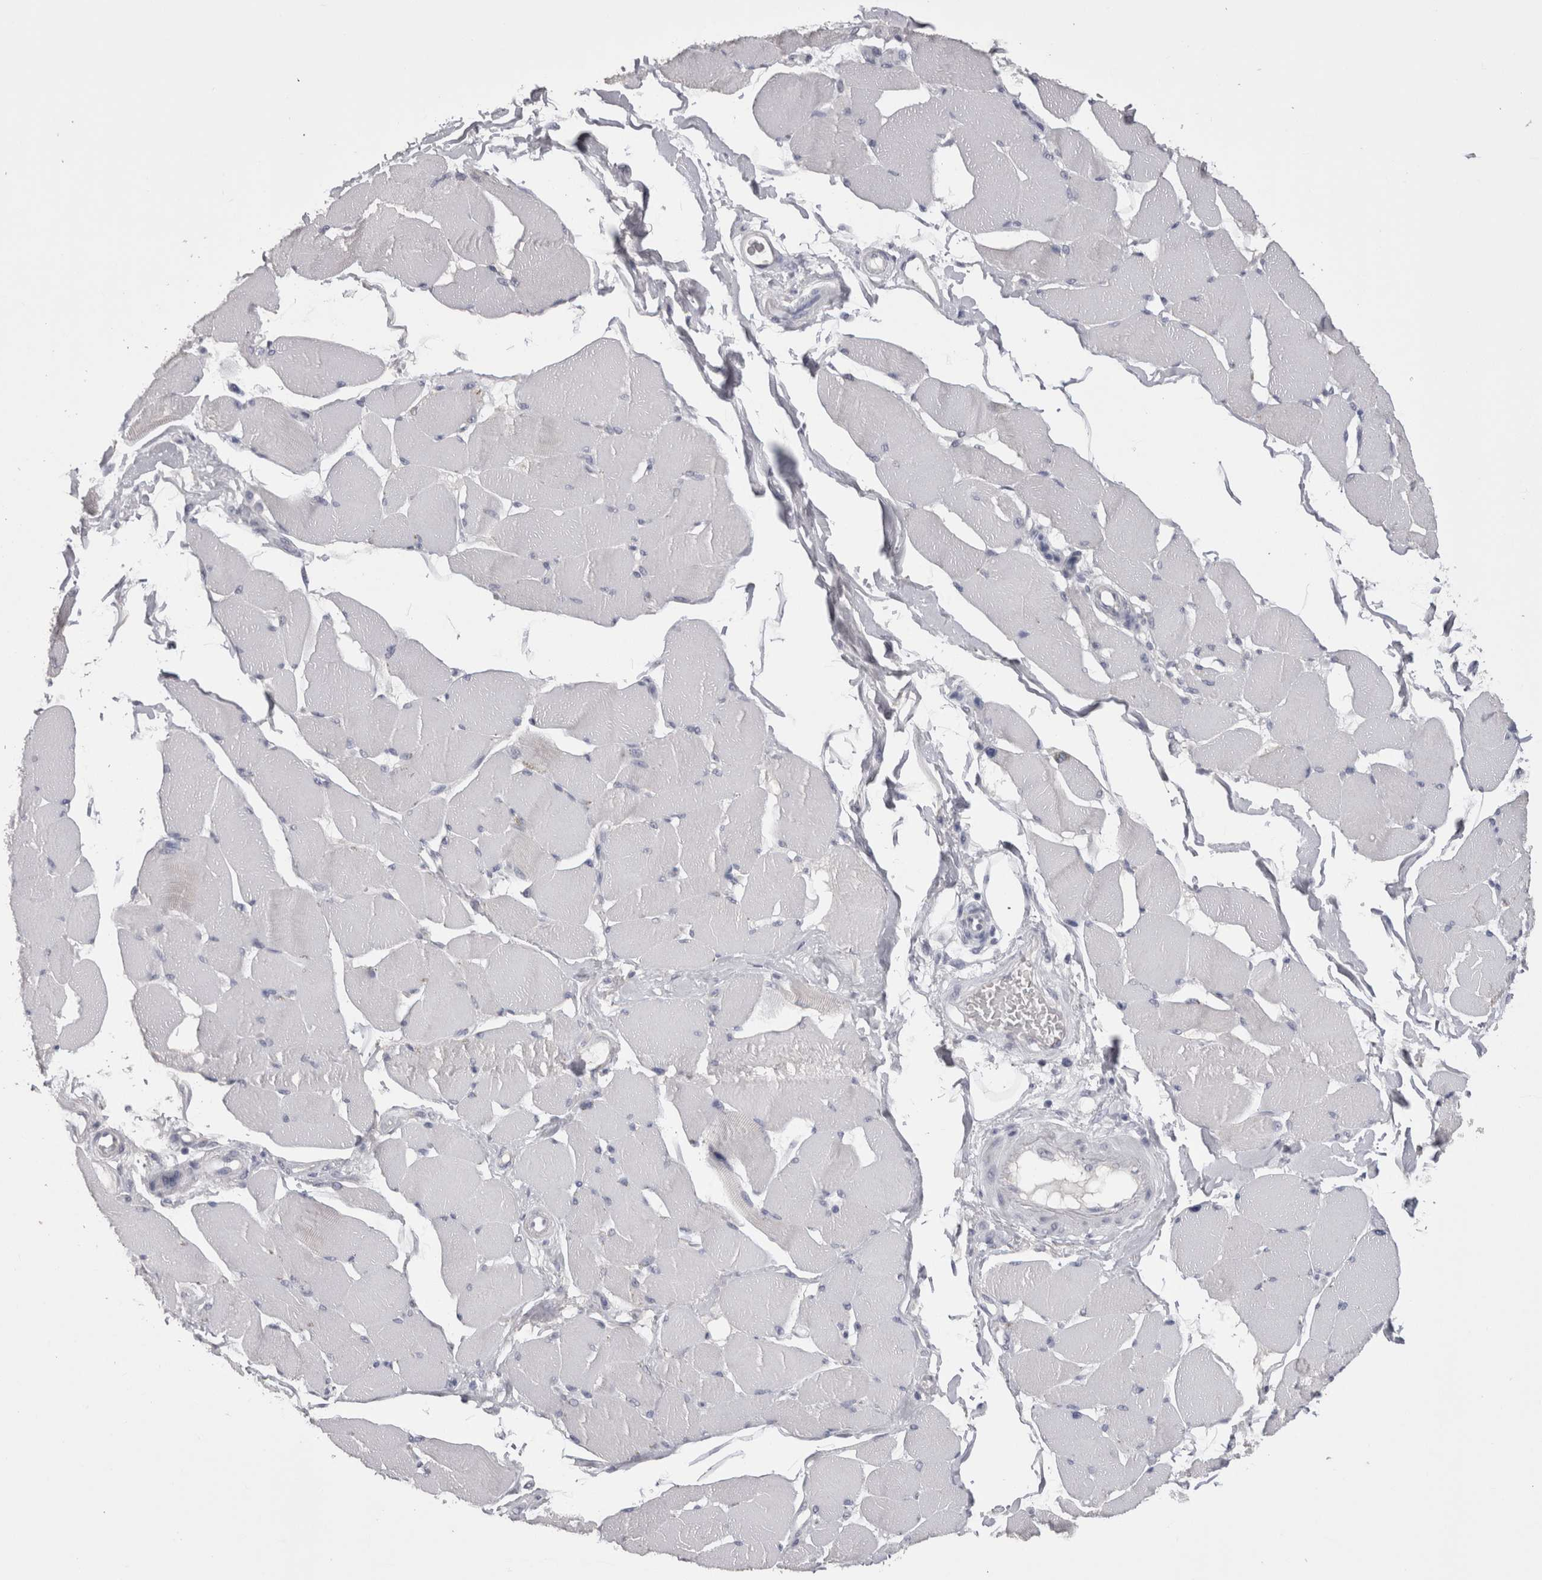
{"staining": {"intensity": "negative", "quantity": "none", "location": "none"}, "tissue": "skeletal muscle", "cell_type": "Myocytes", "image_type": "normal", "snomed": [{"axis": "morphology", "description": "Normal tissue, NOS"}, {"axis": "topography", "description": "Skin"}, {"axis": "topography", "description": "Skeletal muscle"}], "caption": "IHC photomicrograph of normal skeletal muscle: skeletal muscle stained with DAB displays no significant protein positivity in myocytes. Nuclei are stained in blue.", "gene": "CDHR5", "patient": {"sex": "male", "age": 83}}